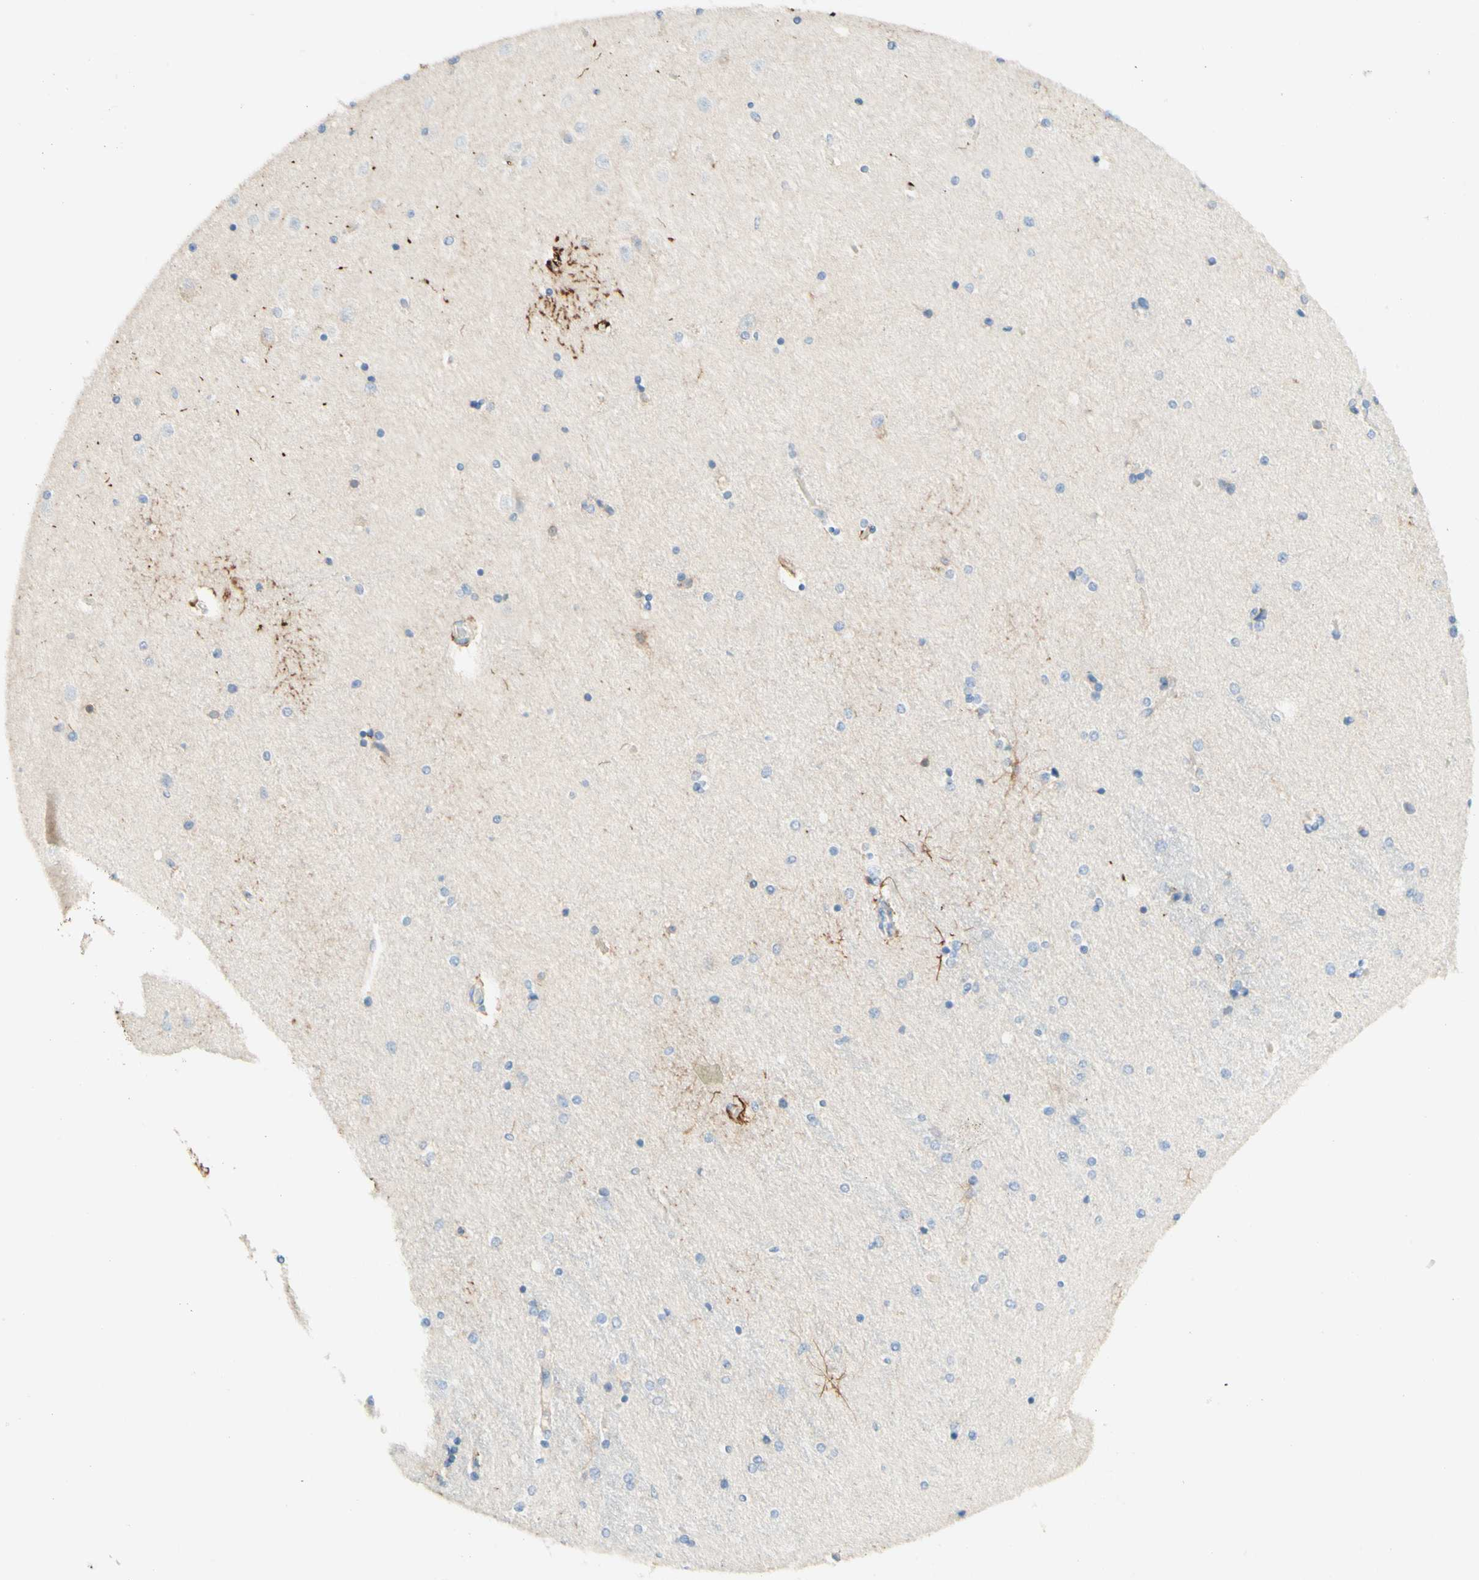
{"staining": {"intensity": "strong", "quantity": "<25%", "location": "cytoplasmic/membranous"}, "tissue": "hippocampus", "cell_type": "Glial cells", "image_type": "normal", "snomed": [{"axis": "morphology", "description": "Normal tissue, NOS"}, {"axis": "topography", "description": "Hippocampus"}], "caption": "The histopathology image exhibits a brown stain indicating the presence of a protein in the cytoplasmic/membranous of glial cells in hippocampus.", "gene": "ARMC10", "patient": {"sex": "female", "age": 54}}